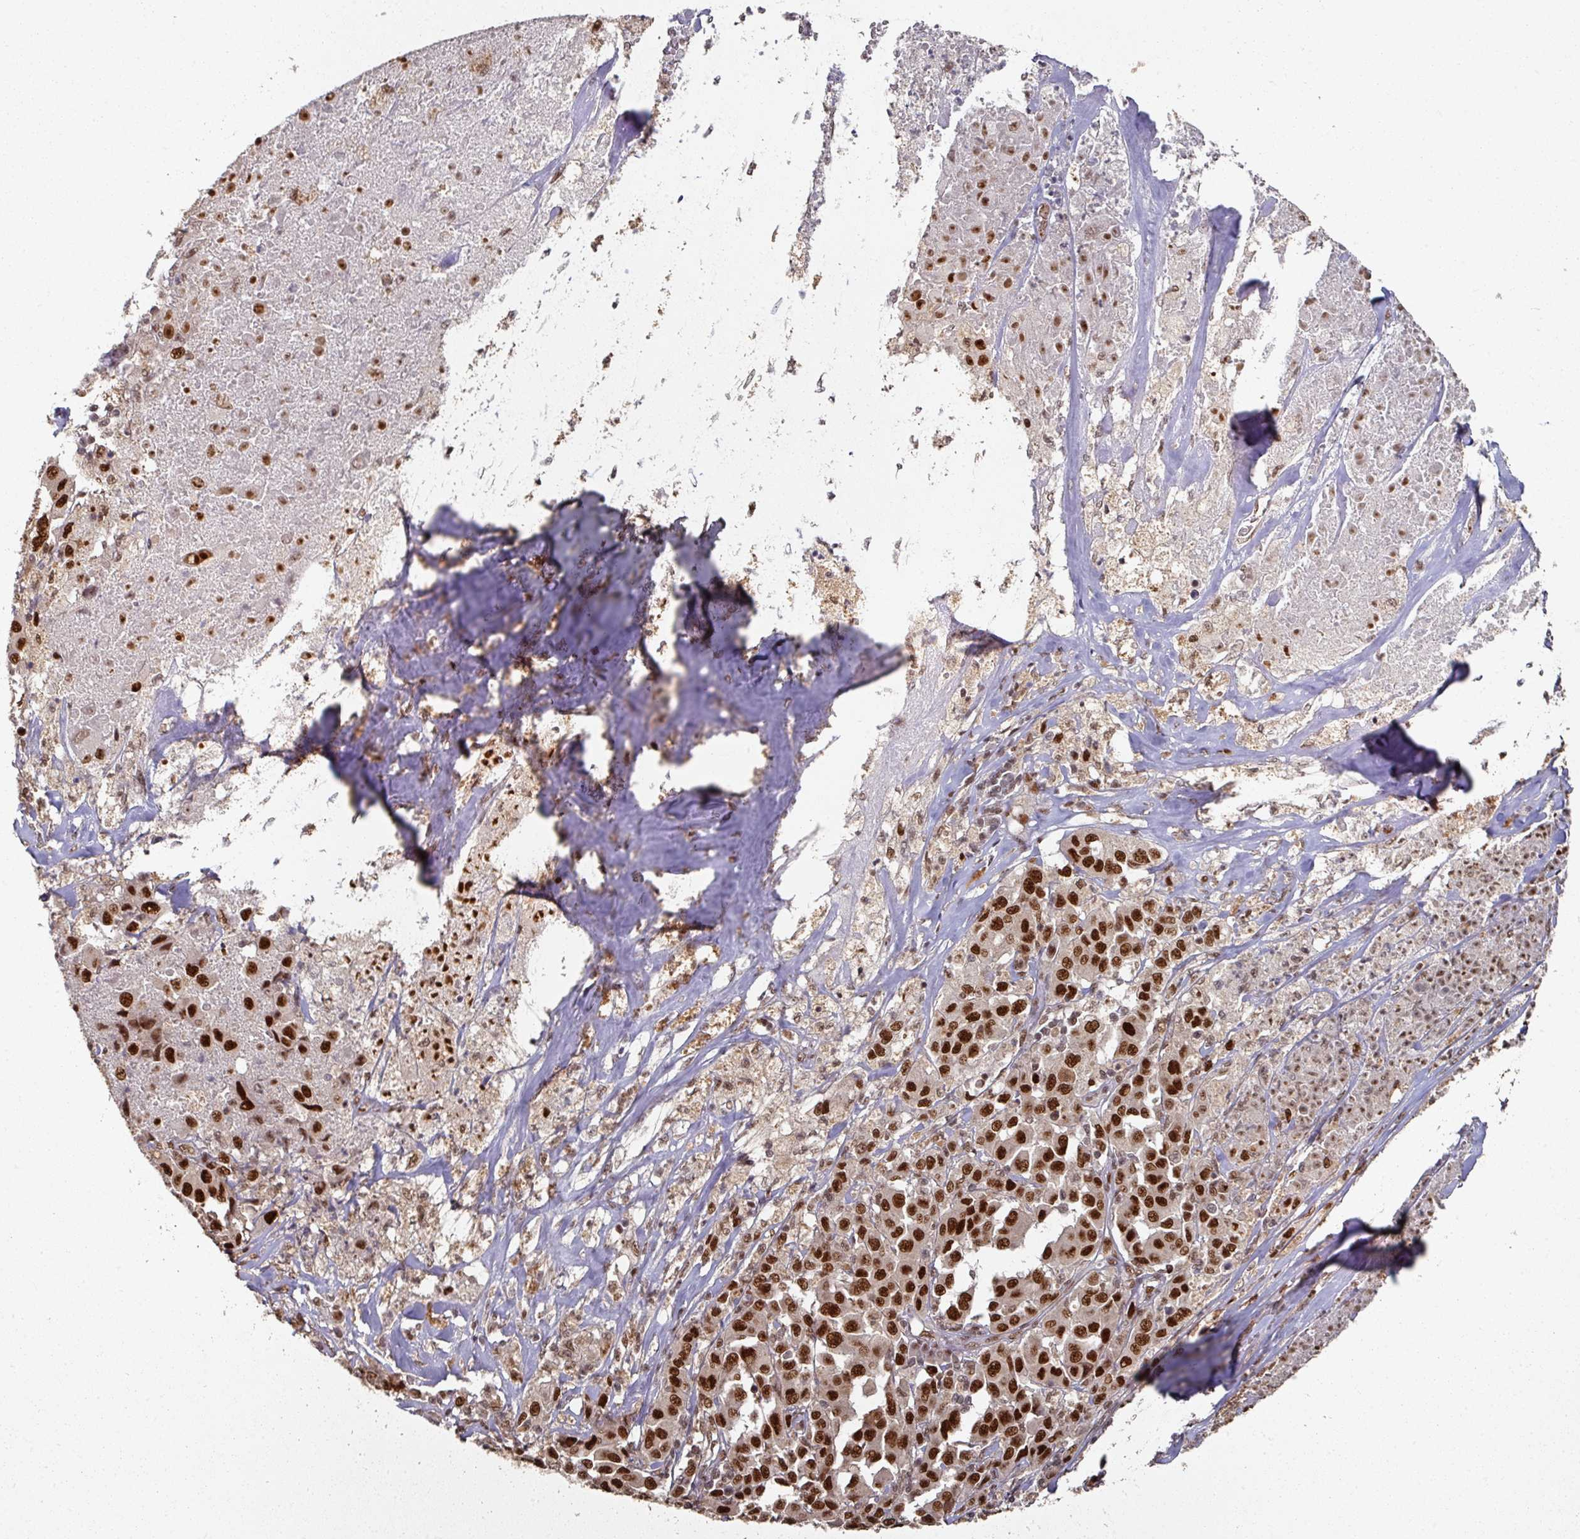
{"staining": {"intensity": "strong", "quantity": ">75%", "location": "nuclear"}, "tissue": "melanoma", "cell_type": "Tumor cells", "image_type": "cancer", "snomed": [{"axis": "morphology", "description": "Malignant melanoma, Metastatic site"}, {"axis": "topography", "description": "Lymph node"}], "caption": "A high-resolution image shows immunohistochemistry (IHC) staining of malignant melanoma (metastatic site), which displays strong nuclear staining in about >75% of tumor cells. (DAB (3,3'-diaminobenzidine) IHC with brightfield microscopy, high magnification).", "gene": "MEPCE", "patient": {"sex": "male", "age": 62}}